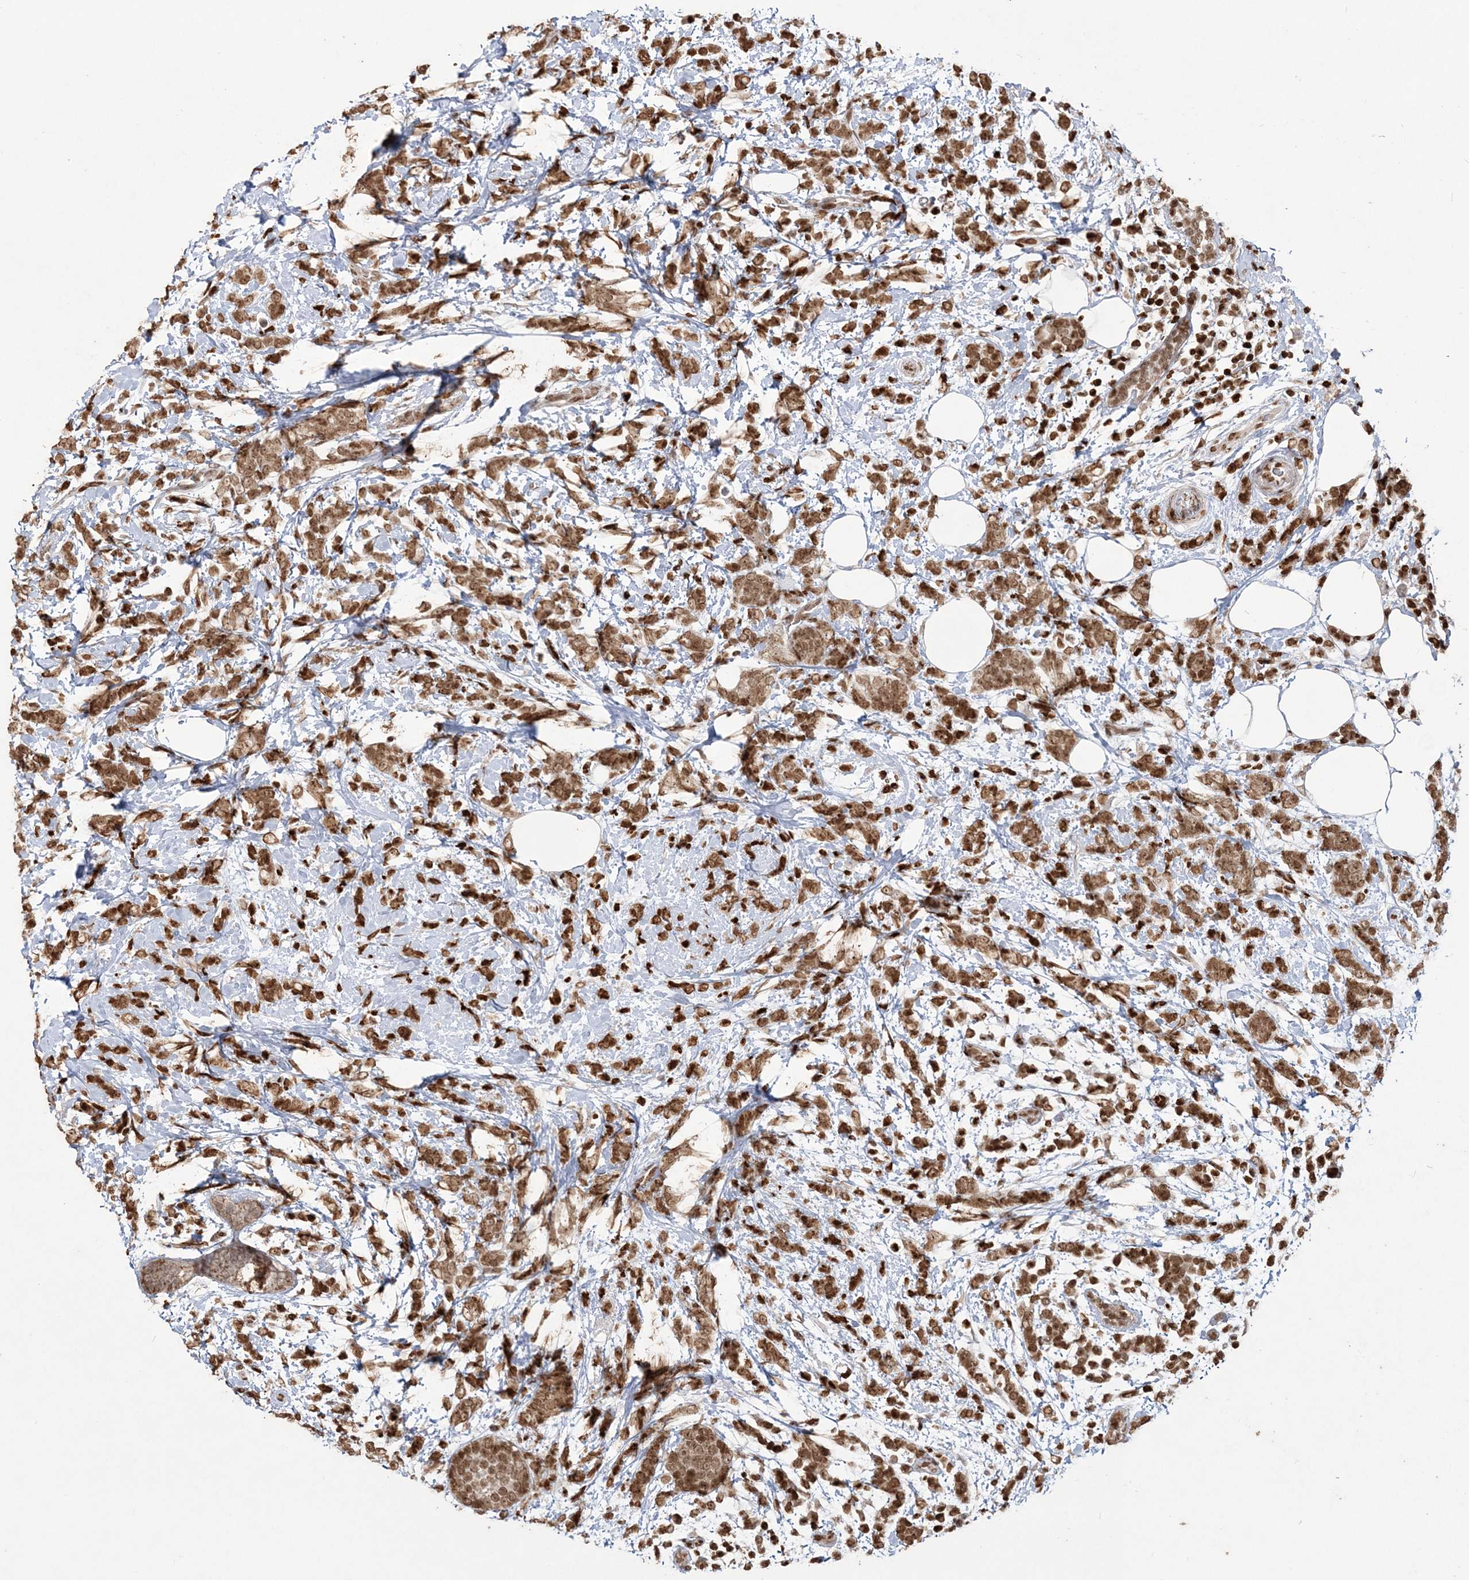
{"staining": {"intensity": "strong", "quantity": ">75%", "location": "cytoplasmic/membranous,nuclear"}, "tissue": "breast cancer", "cell_type": "Tumor cells", "image_type": "cancer", "snomed": [{"axis": "morphology", "description": "Lobular carcinoma"}, {"axis": "topography", "description": "Breast"}], "caption": "A high-resolution histopathology image shows IHC staining of breast cancer (lobular carcinoma), which exhibits strong cytoplasmic/membranous and nuclear expression in approximately >75% of tumor cells.", "gene": "SFMBT2", "patient": {"sex": "female", "age": 58}}